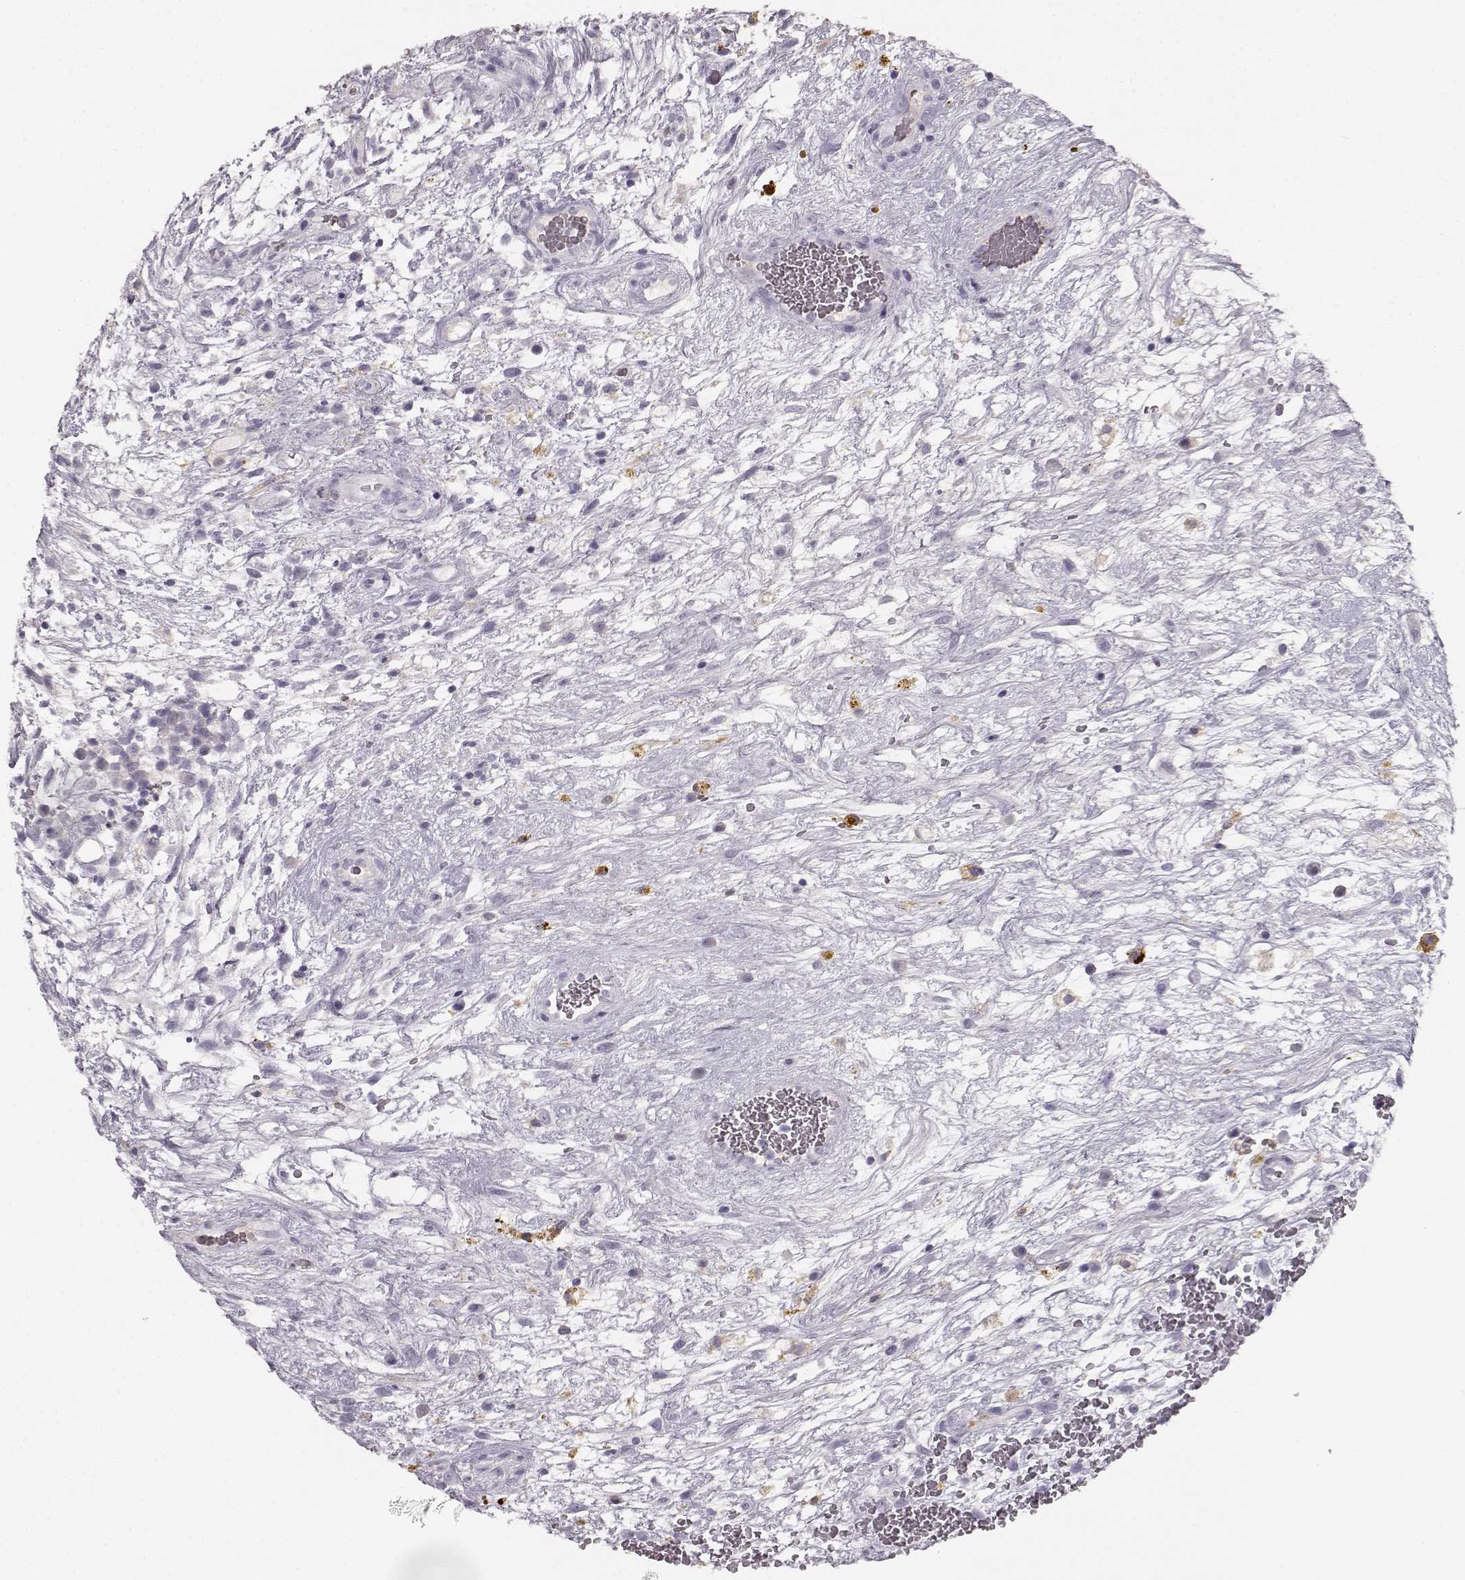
{"staining": {"intensity": "negative", "quantity": "none", "location": "none"}, "tissue": "testis cancer", "cell_type": "Tumor cells", "image_type": "cancer", "snomed": [{"axis": "morphology", "description": "Normal tissue, NOS"}, {"axis": "morphology", "description": "Carcinoma, Embryonal, NOS"}, {"axis": "topography", "description": "Testis"}], "caption": "This histopathology image is of testis embryonal carcinoma stained with IHC to label a protein in brown with the nuclei are counter-stained blue. There is no positivity in tumor cells.", "gene": "KIAA0319", "patient": {"sex": "male", "age": 32}}